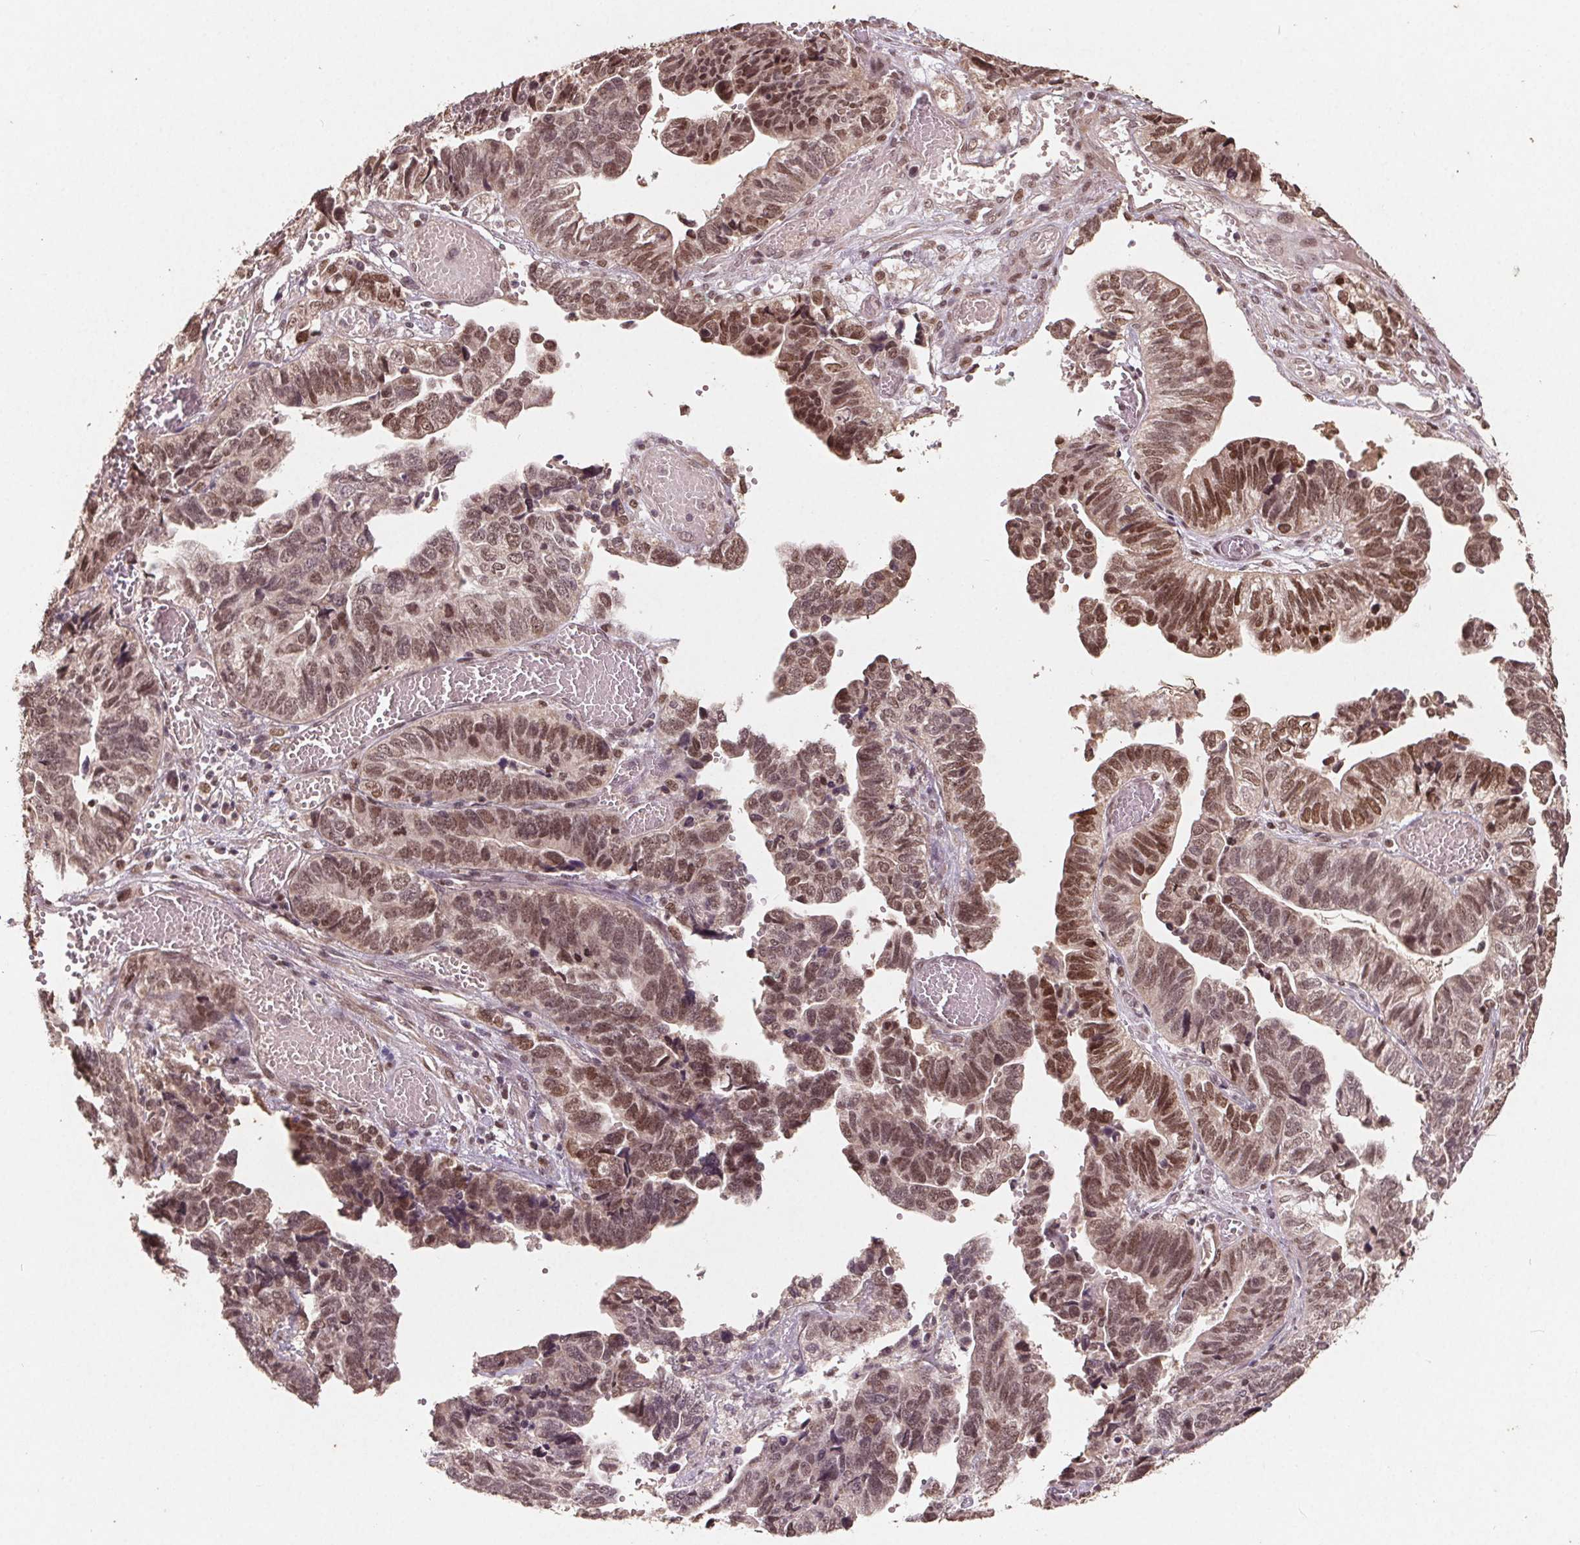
{"staining": {"intensity": "moderate", "quantity": "25%-75%", "location": "nuclear"}, "tissue": "stomach cancer", "cell_type": "Tumor cells", "image_type": "cancer", "snomed": [{"axis": "morphology", "description": "Adenocarcinoma, NOS"}, {"axis": "topography", "description": "Stomach, upper"}], "caption": "This image demonstrates immunohistochemistry staining of human adenocarcinoma (stomach), with medium moderate nuclear positivity in about 25%-75% of tumor cells.", "gene": "DNMT3B", "patient": {"sex": "female", "age": 67}}